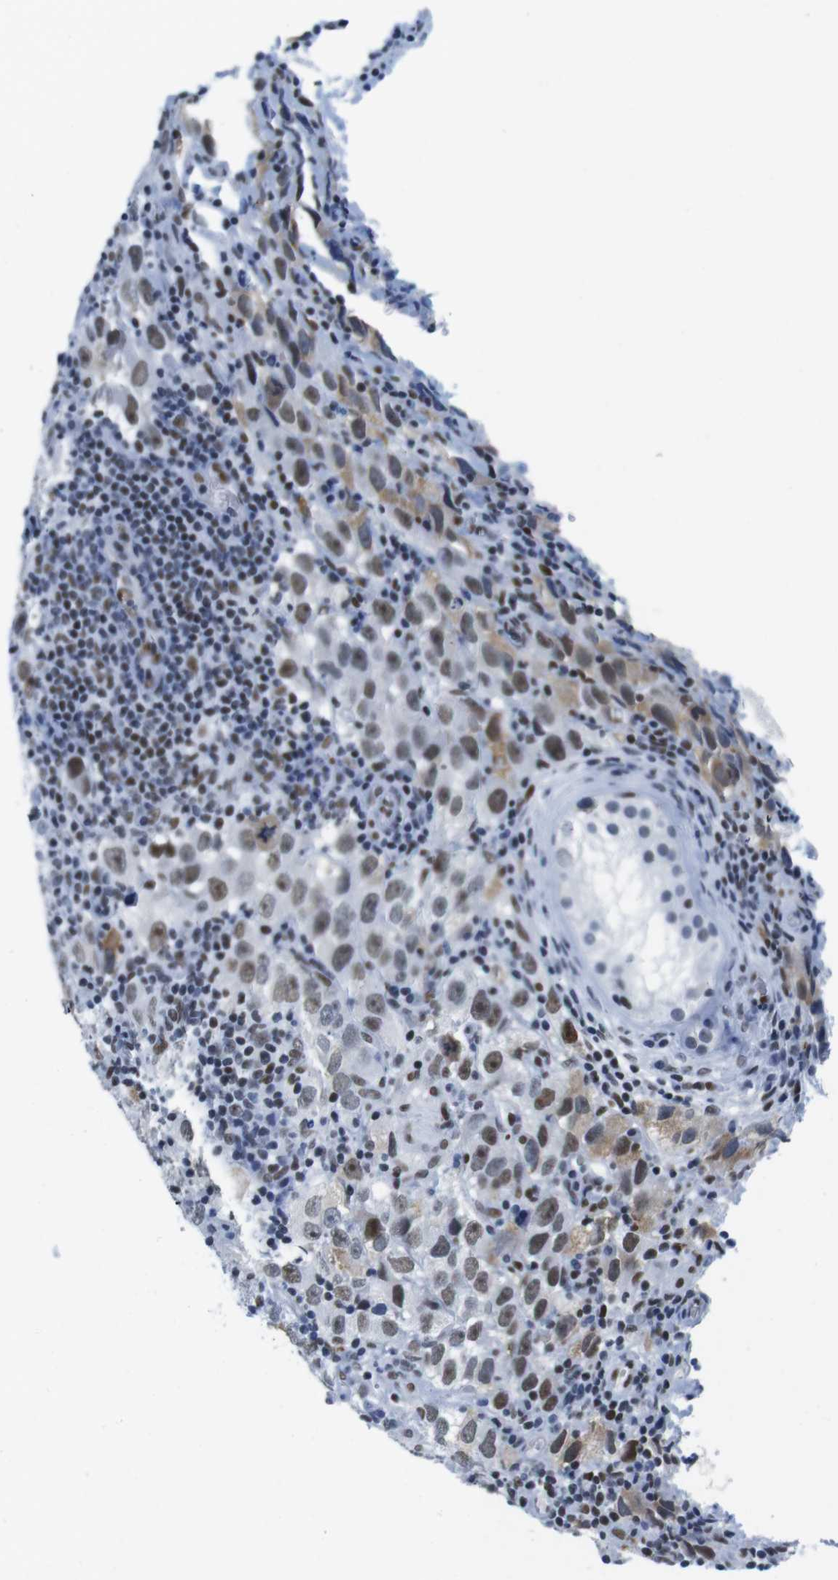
{"staining": {"intensity": "moderate", "quantity": ">75%", "location": "cytoplasmic/membranous,nuclear"}, "tissue": "testis cancer", "cell_type": "Tumor cells", "image_type": "cancer", "snomed": [{"axis": "morphology", "description": "Carcinoma, Embryonal, NOS"}, {"axis": "topography", "description": "Testis"}], "caption": "Tumor cells reveal medium levels of moderate cytoplasmic/membranous and nuclear staining in approximately >75% of cells in testis cancer.", "gene": "IFI16", "patient": {"sex": "male", "age": 21}}